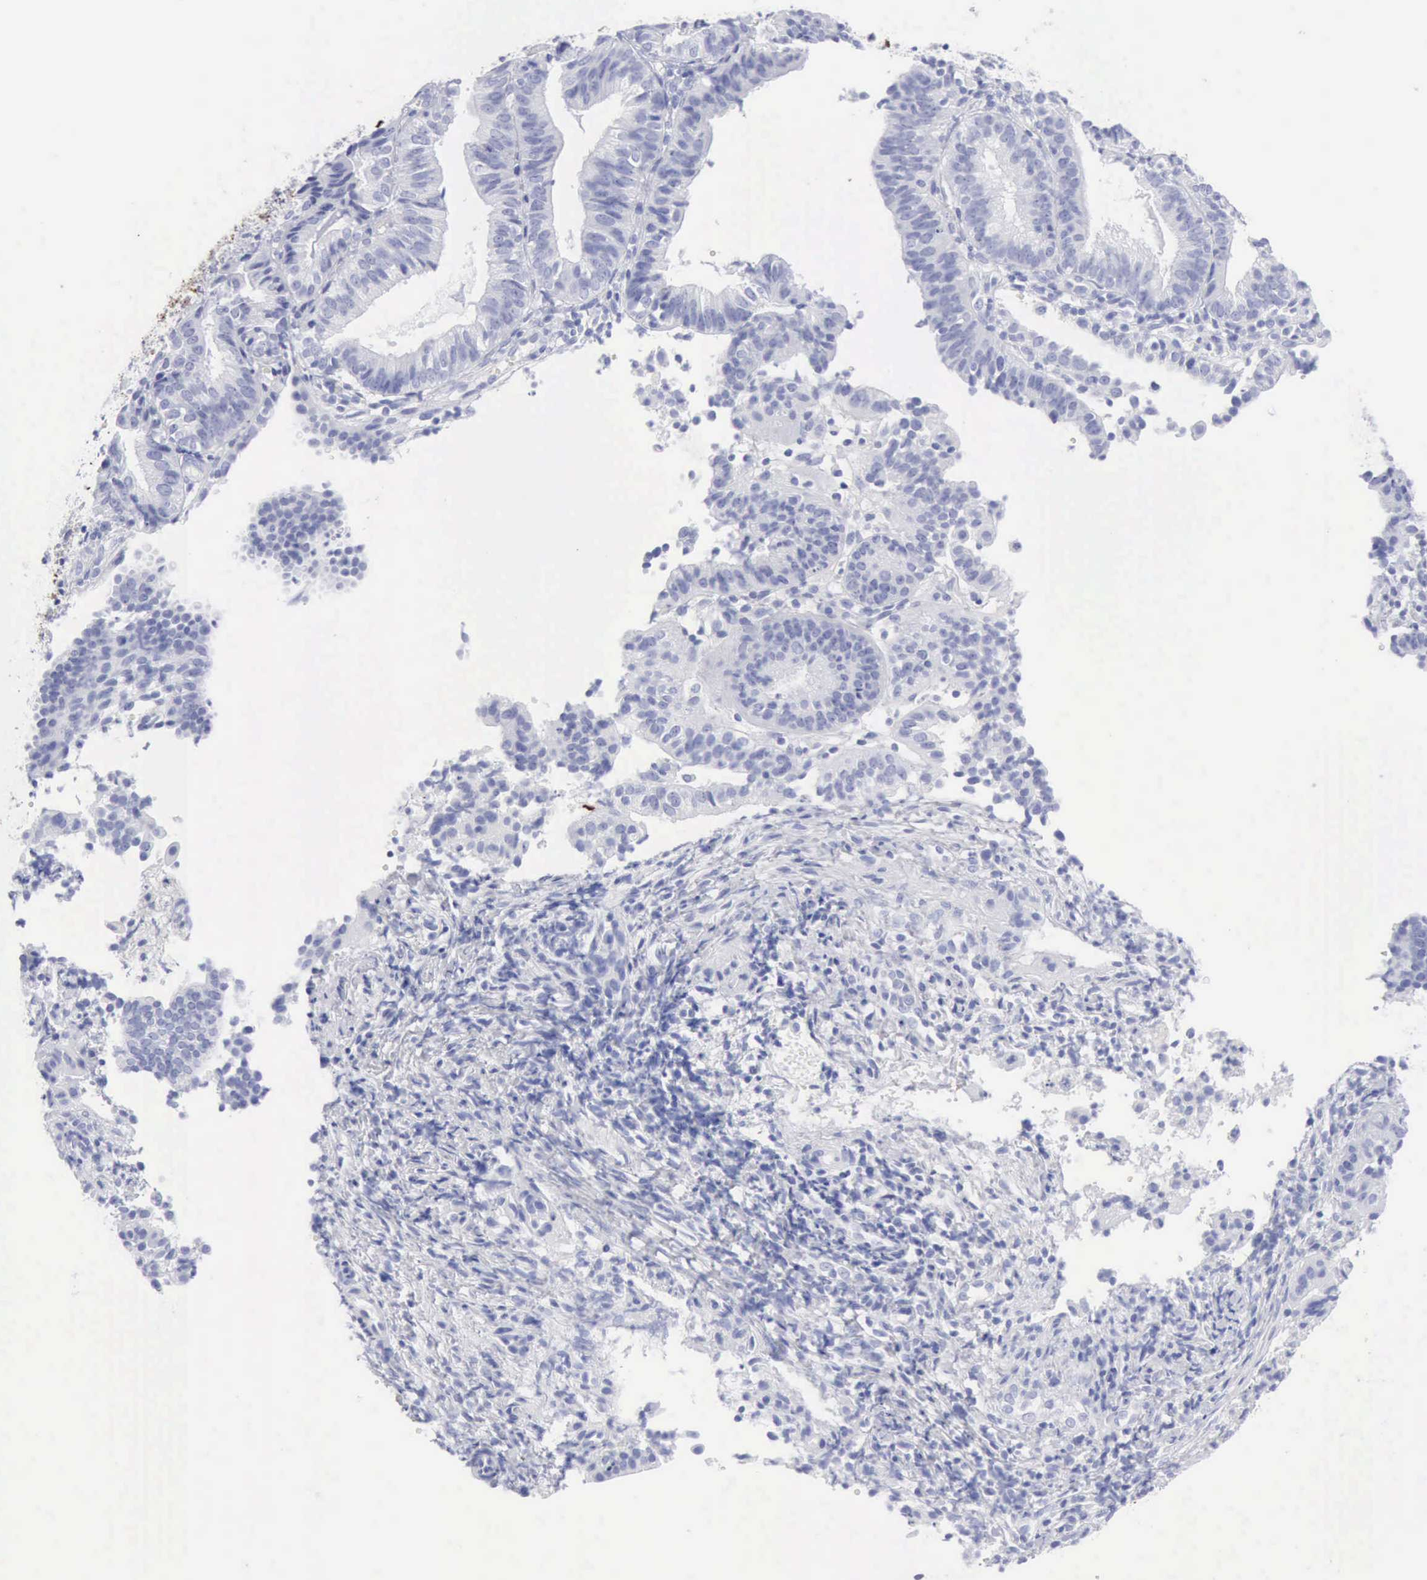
{"staining": {"intensity": "negative", "quantity": "none", "location": "none"}, "tissue": "cervical cancer", "cell_type": "Tumor cells", "image_type": "cancer", "snomed": [{"axis": "morphology", "description": "Adenocarcinoma, NOS"}, {"axis": "topography", "description": "Cervix"}], "caption": "IHC photomicrograph of neoplastic tissue: human cervical cancer stained with DAB (3,3'-diaminobenzidine) reveals no significant protein expression in tumor cells.", "gene": "KRT10", "patient": {"sex": "female", "age": 60}}